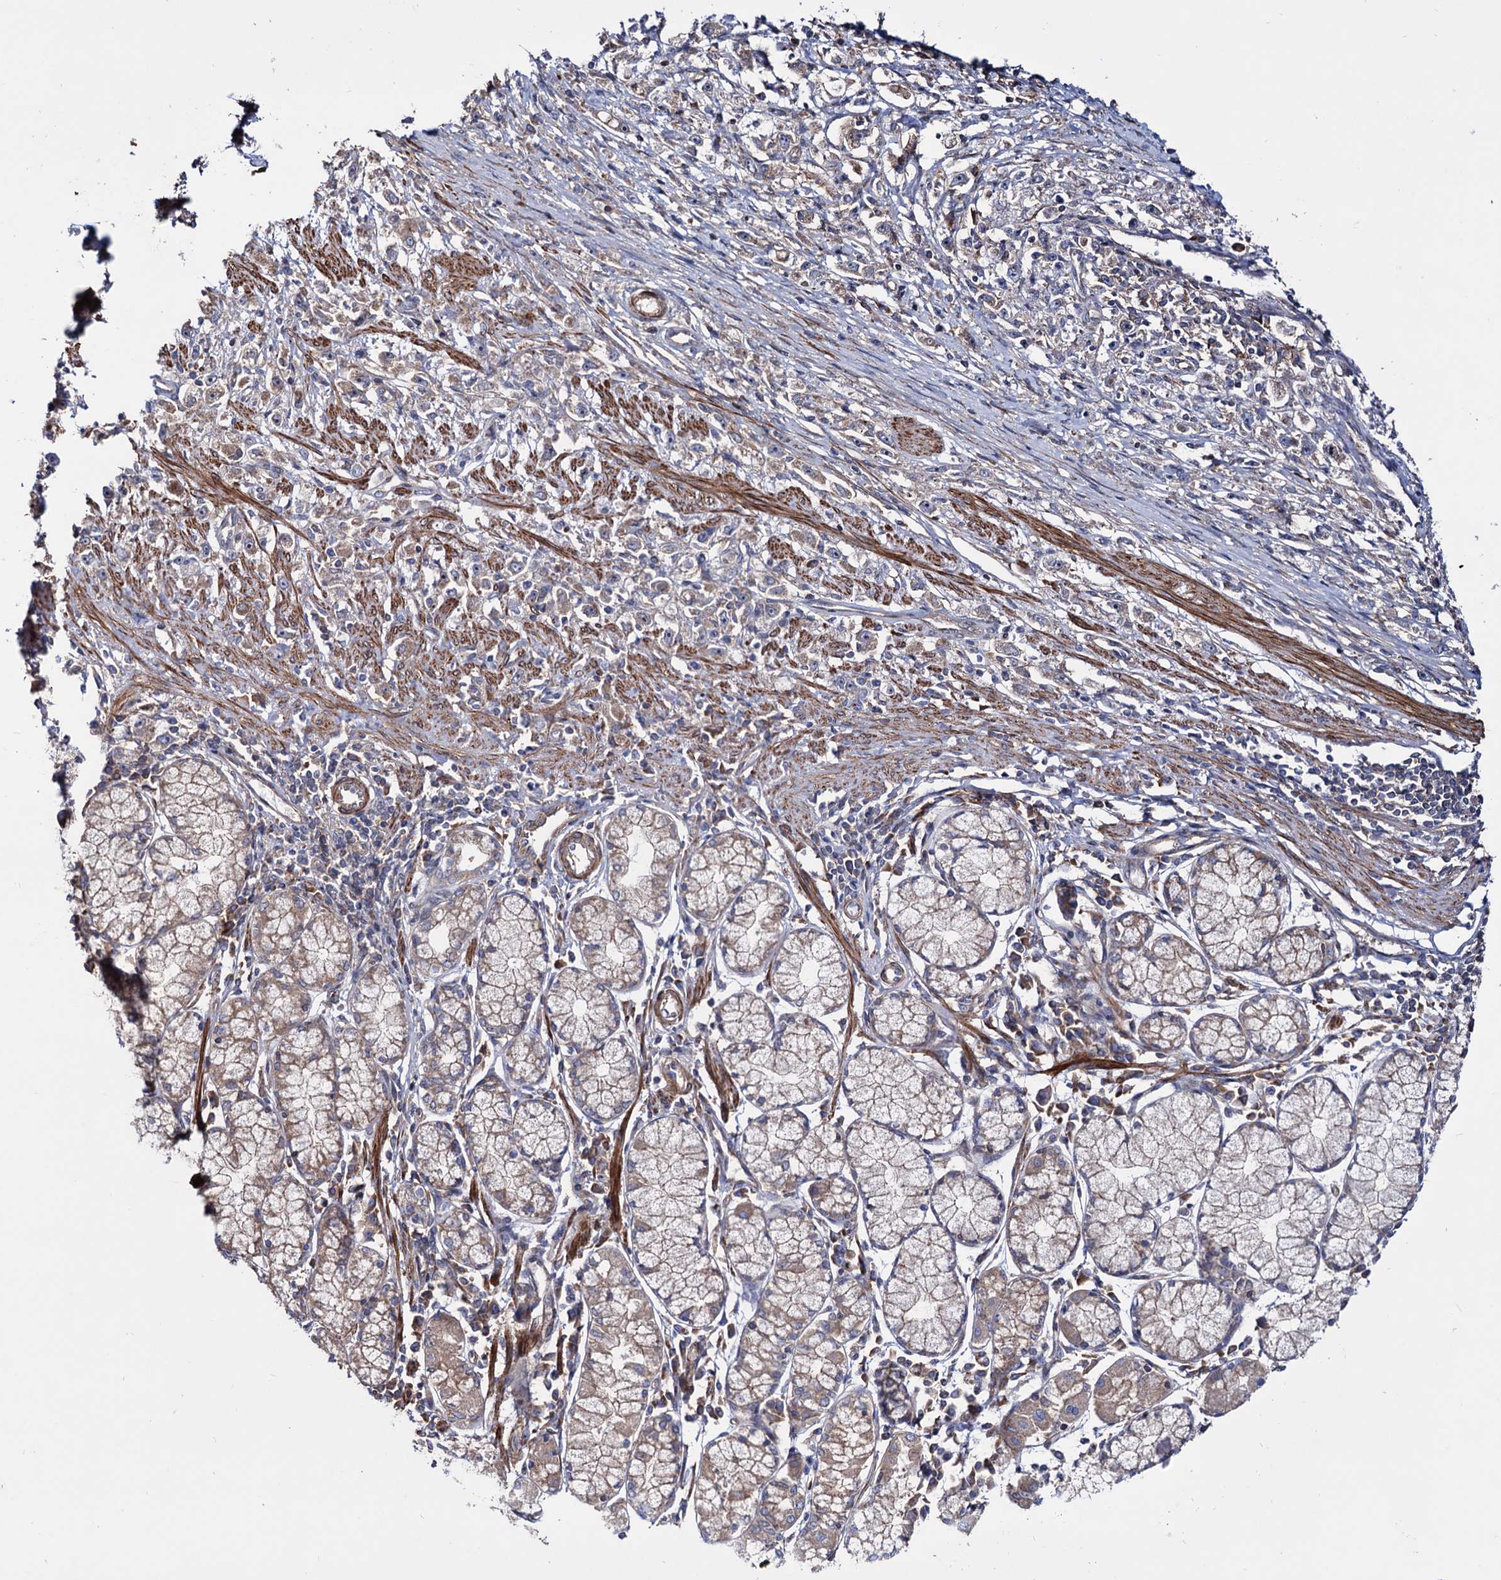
{"staining": {"intensity": "weak", "quantity": "<25%", "location": "cytoplasmic/membranous"}, "tissue": "stomach cancer", "cell_type": "Tumor cells", "image_type": "cancer", "snomed": [{"axis": "morphology", "description": "Adenocarcinoma, NOS"}, {"axis": "topography", "description": "Stomach"}], "caption": "The IHC histopathology image has no significant positivity in tumor cells of stomach adenocarcinoma tissue. Brightfield microscopy of IHC stained with DAB (brown) and hematoxylin (blue), captured at high magnification.", "gene": "FERMT2", "patient": {"sex": "female", "age": 59}}